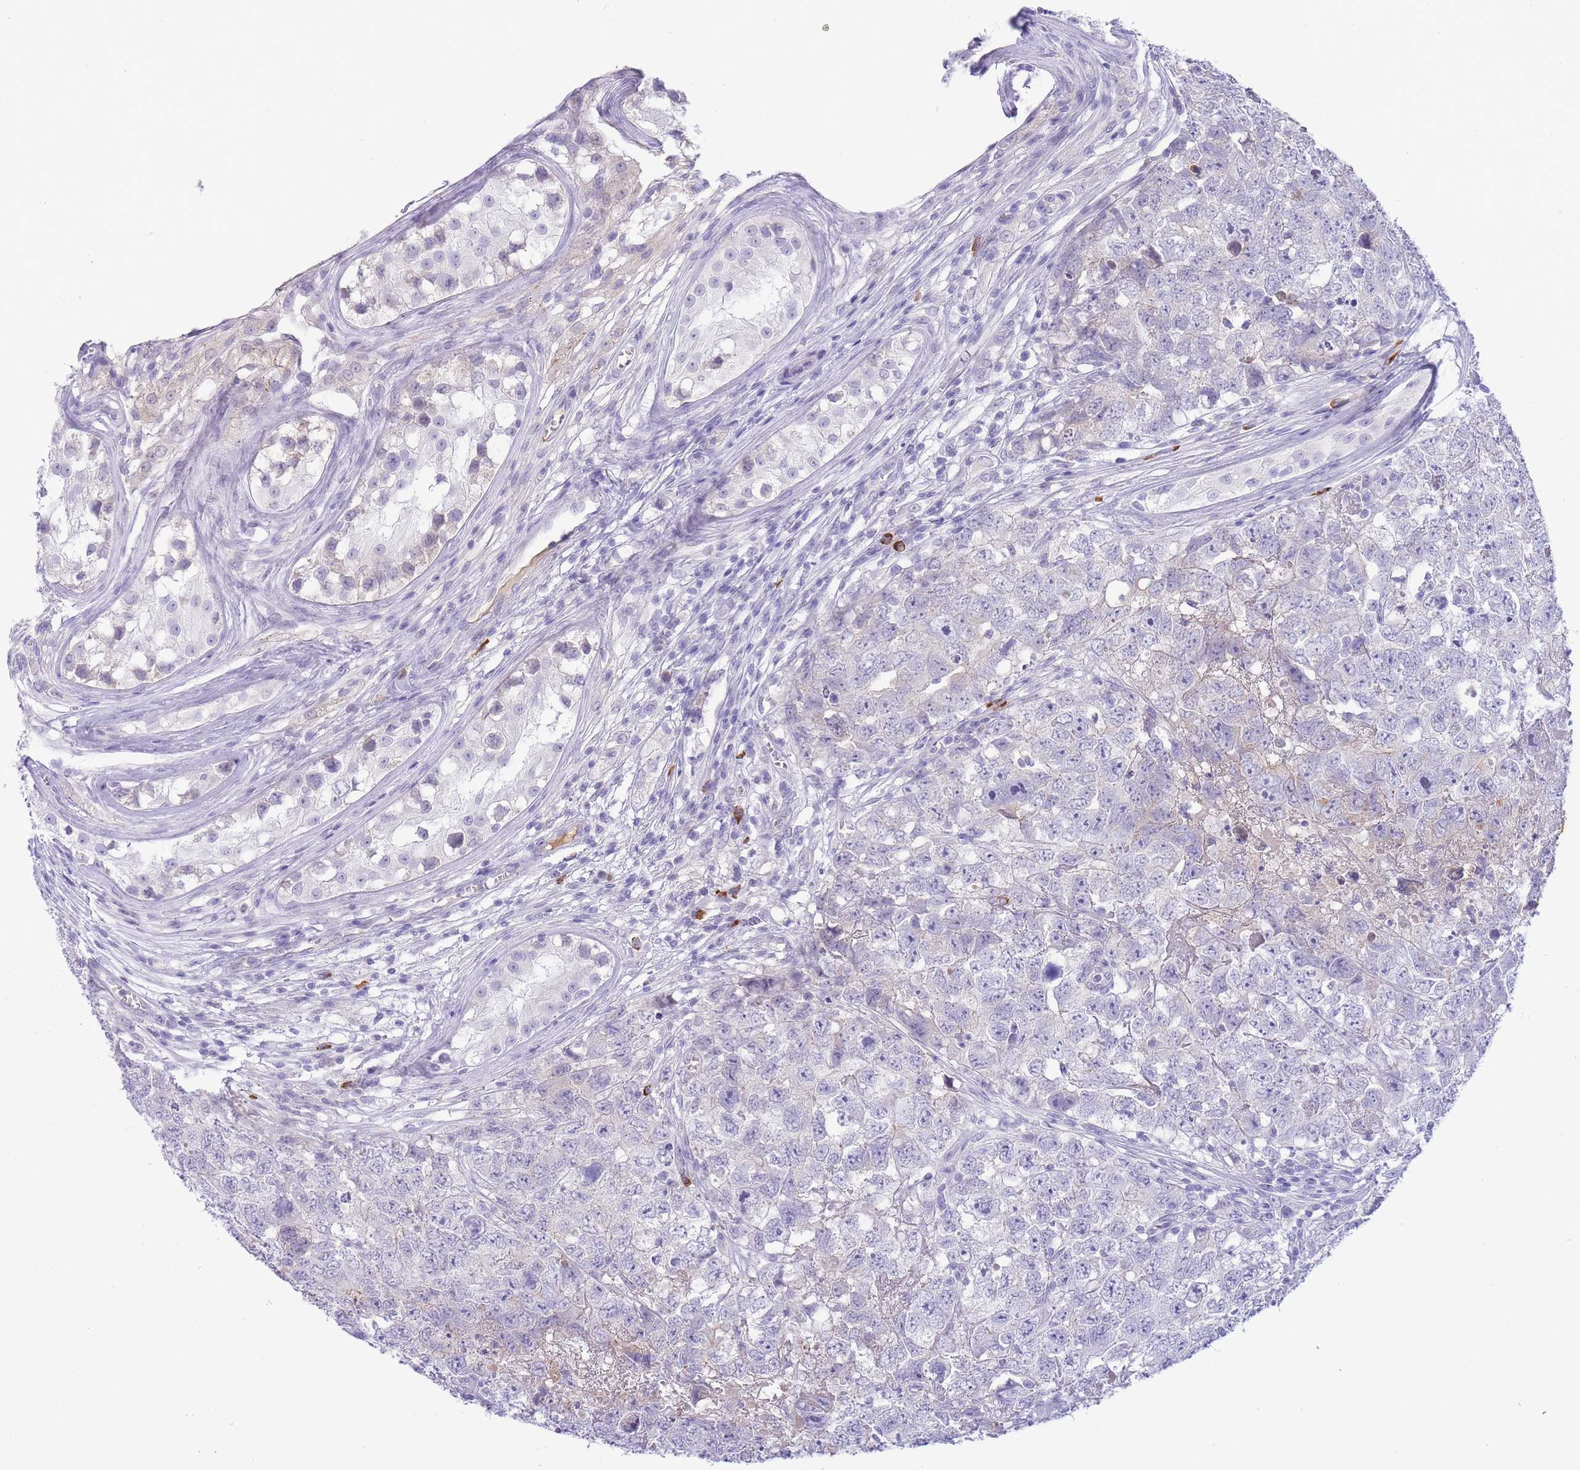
{"staining": {"intensity": "negative", "quantity": "none", "location": "none"}, "tissue": "testis cancer", "cell_type": "Tumor cells", "image_type": "cancer", "snomed": [{"axis": "morphology", "description": "Carcinoma, Embryonal, NOS"}, {"axis": "topography", "description": "Testis"}], "caption": "Immunohistochemistry photomicrograph of neoplastic tissue: human embryonal carcinoma (testis) stained with DAB reveals no significant protein positivity in tumor cells.", "gene": "ASAP3", "patient": {"sex": "male", "age": 22}}